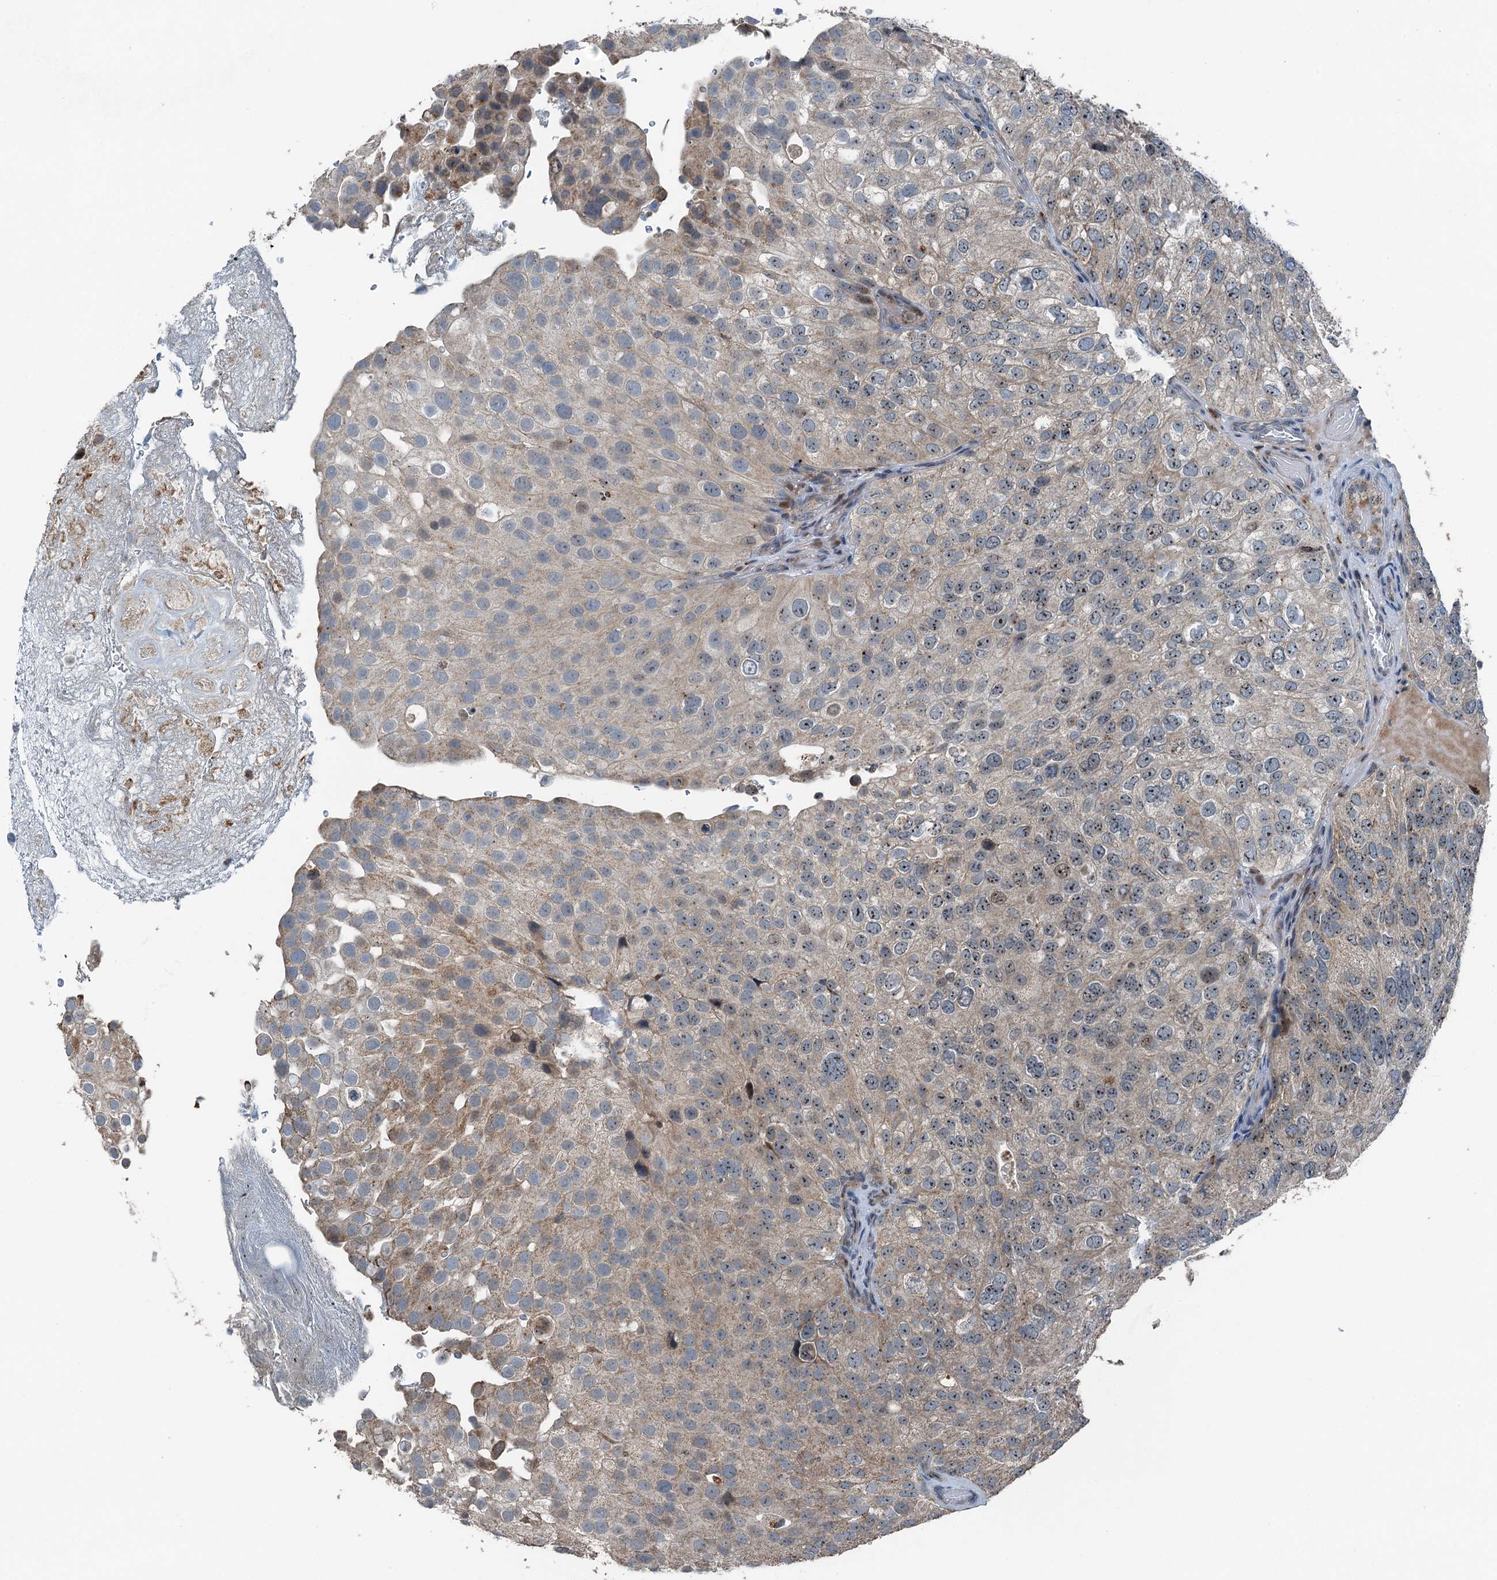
{"staining": {"intensity": "weak", "quantity": "25%-75%", "location": "cytoplasmic/membranous"}, "tissue": "urothelial cancer", "cell_type": "Tumor cells", "image_type": "cancer", "snomed": [{"axis": "morphology", "description": "Urothelial carcinoma, Low grade"}, {"axis": "topography", "description": "Urinary bladder"}], "caption": "Urothelial cancer tissue displays weak cytoplasmic/membranous staining in about 25%-75% of tumor cells, visualized by immunohistochemistry. (Brightfield microscopy of DAB IHC at high magnification).", "gene": "BMERB1", "patient": {"sex": "male", "age": 78}}